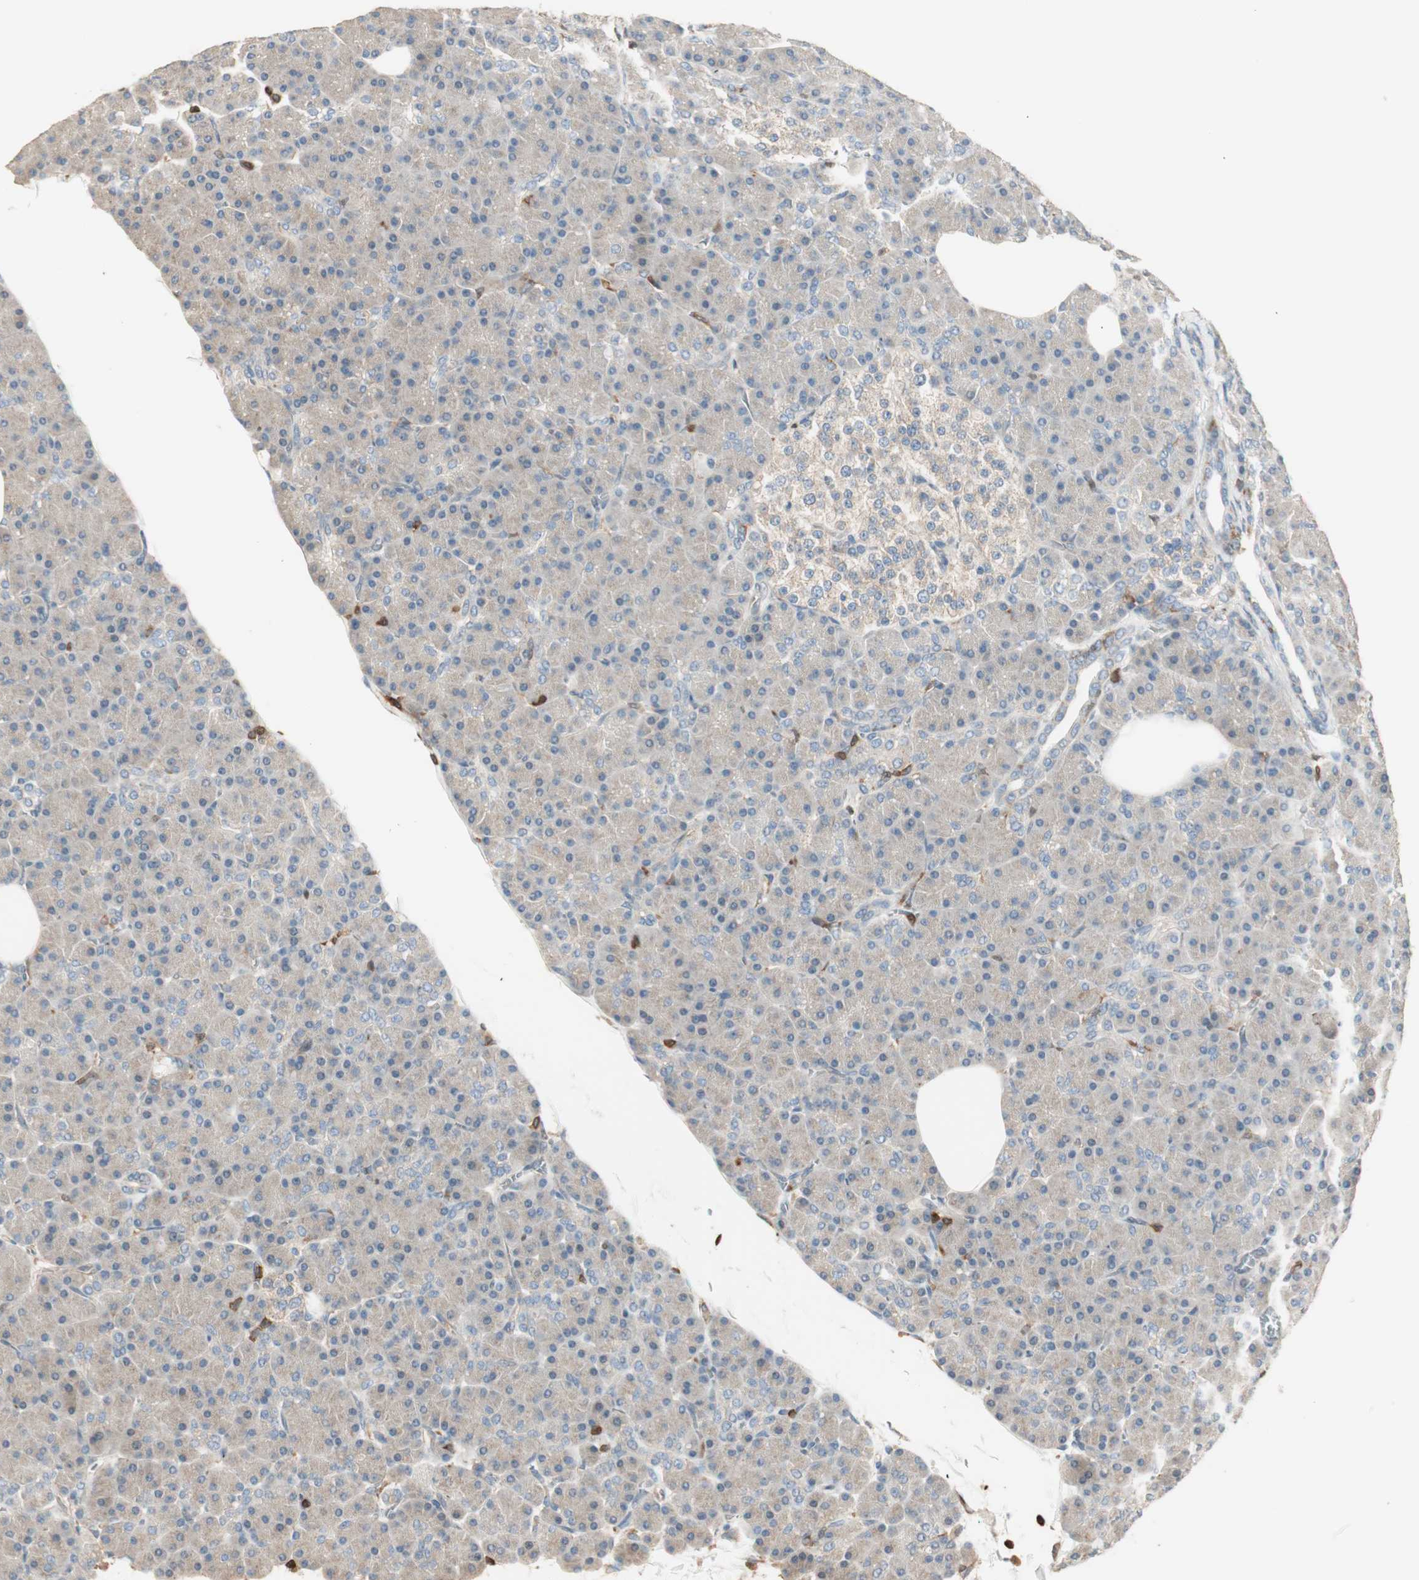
{"staining": {"intensity": "weak", "quantity": "25%-75%", "location": "cytoplasmic/membranous"}, "tissue": "pancreas", "cell_type": "Exocrine glandular cells", "image_type": "normal", "snomed": [{"axis": "morphology", "description": "Normal tissue, NOS"}, {"axis": "topography", "description": "Pancreas"}], "caption": "This is a histology image of immunohistochemistry (IHC) staining of normal pancreas, which shows weak expression in the cytoplasmic/membranous of exocrine glandular cells.", "gene": "CRLF3", "patient": {"sex": "female", "age": 43}}